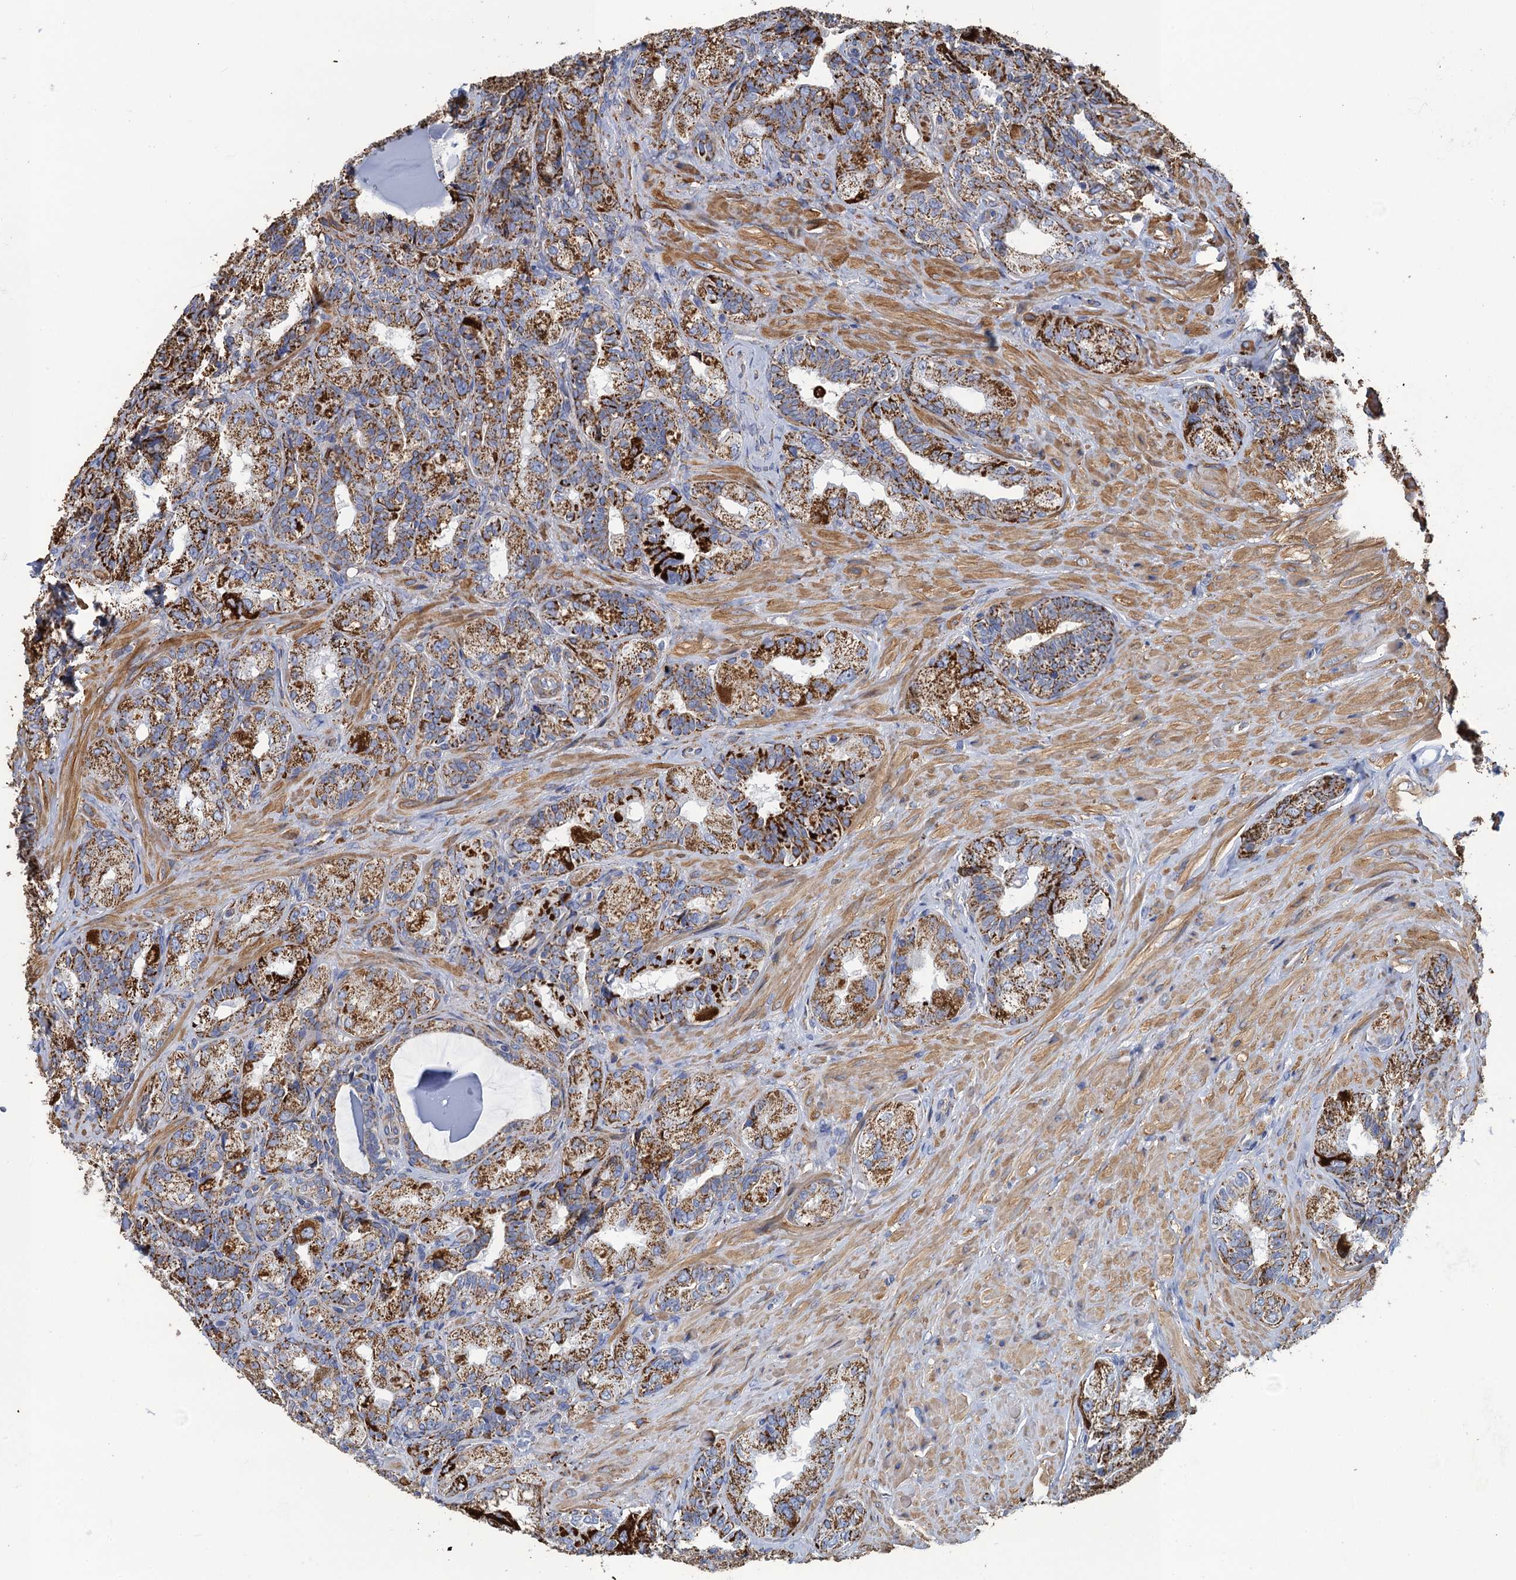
{"staining": {"intensity": "strong", "quantity": ">75%", "location": "cytoplasmic/membranous"}, "tissue": "seminal vesicle", "cell_type": "Glandular cells", "image_type": "normal", "snomed": [{"axis": "morphology", "description": "Normal tissue, NOS"}, {"axis": "topography", "description": "Prostate and seminal vesicle, NOS"}, {"axis": "topography", "description": "Prostate"}, {"axis": "topography", "description": "Seminal veicle"}], "caption": "Strong cytoplasmic/membranous staining for a protein is present in approximately >75% of glandular cells of benign seminal vesicle using immunohistochemistry.", "gene": "ENSG00000260643", "patient": {"sex": "male", "age": 67}}